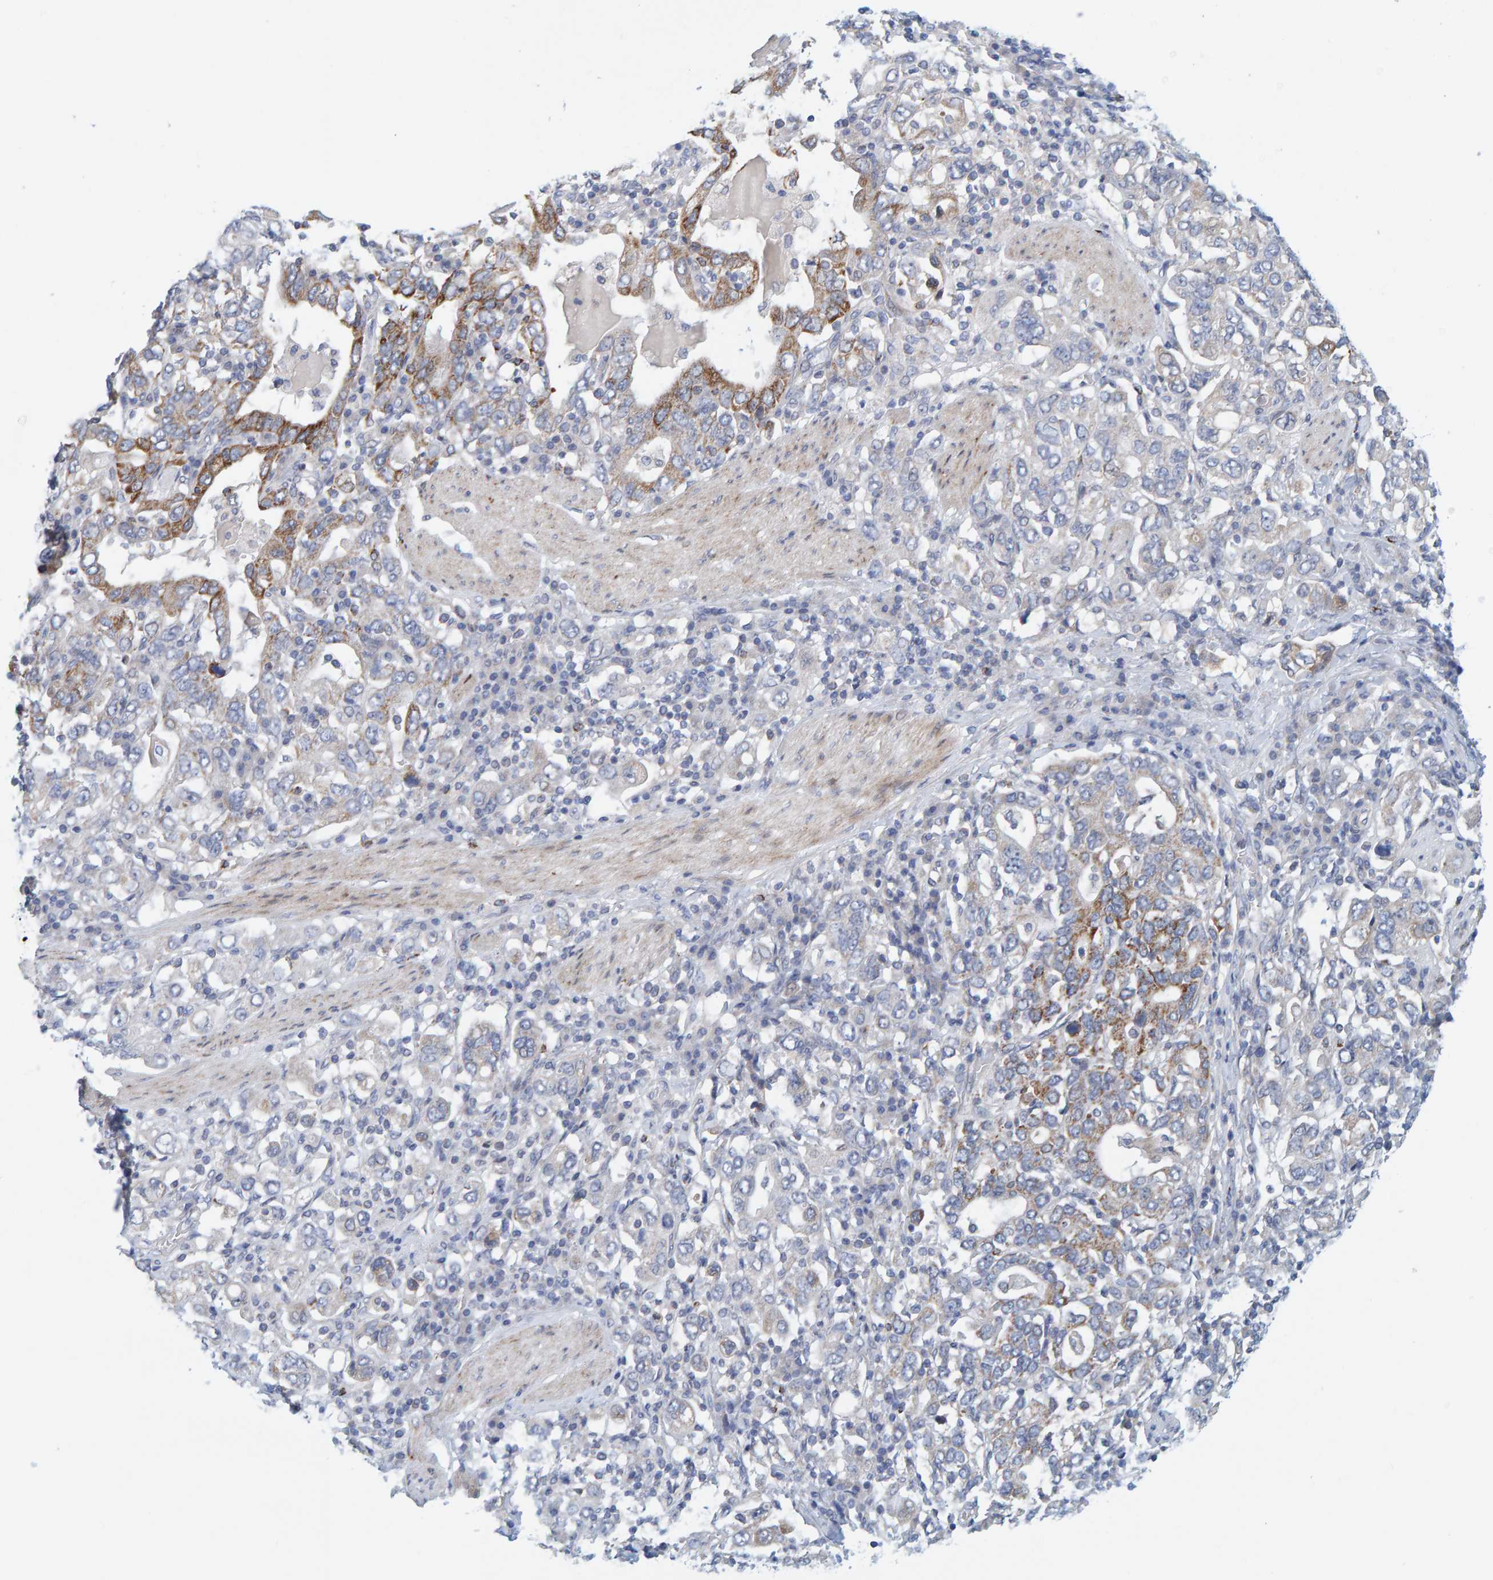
{"staining": {"intensity": "moderate", "quantity": "25%-75%", "location": "cytoplasmic/membranous"}, "tissue": "stomach cancer", "cell_type": "Tumor cells", "image_type": "cancer", "snomed": [{"axis": "morphology", "description": "Adenocarcinoma, NOS"}, {"axis": "topography", "description": "Stomach, upper"}], "caption": "Tumor cells display medium levels of moderate cytoplasmic/membranous staining in about 25%-75% of cells in stomach cancer (adenocarcinoma).", "gene": "ZC3H3", "patient": {"sex": "male", "age": 62}}